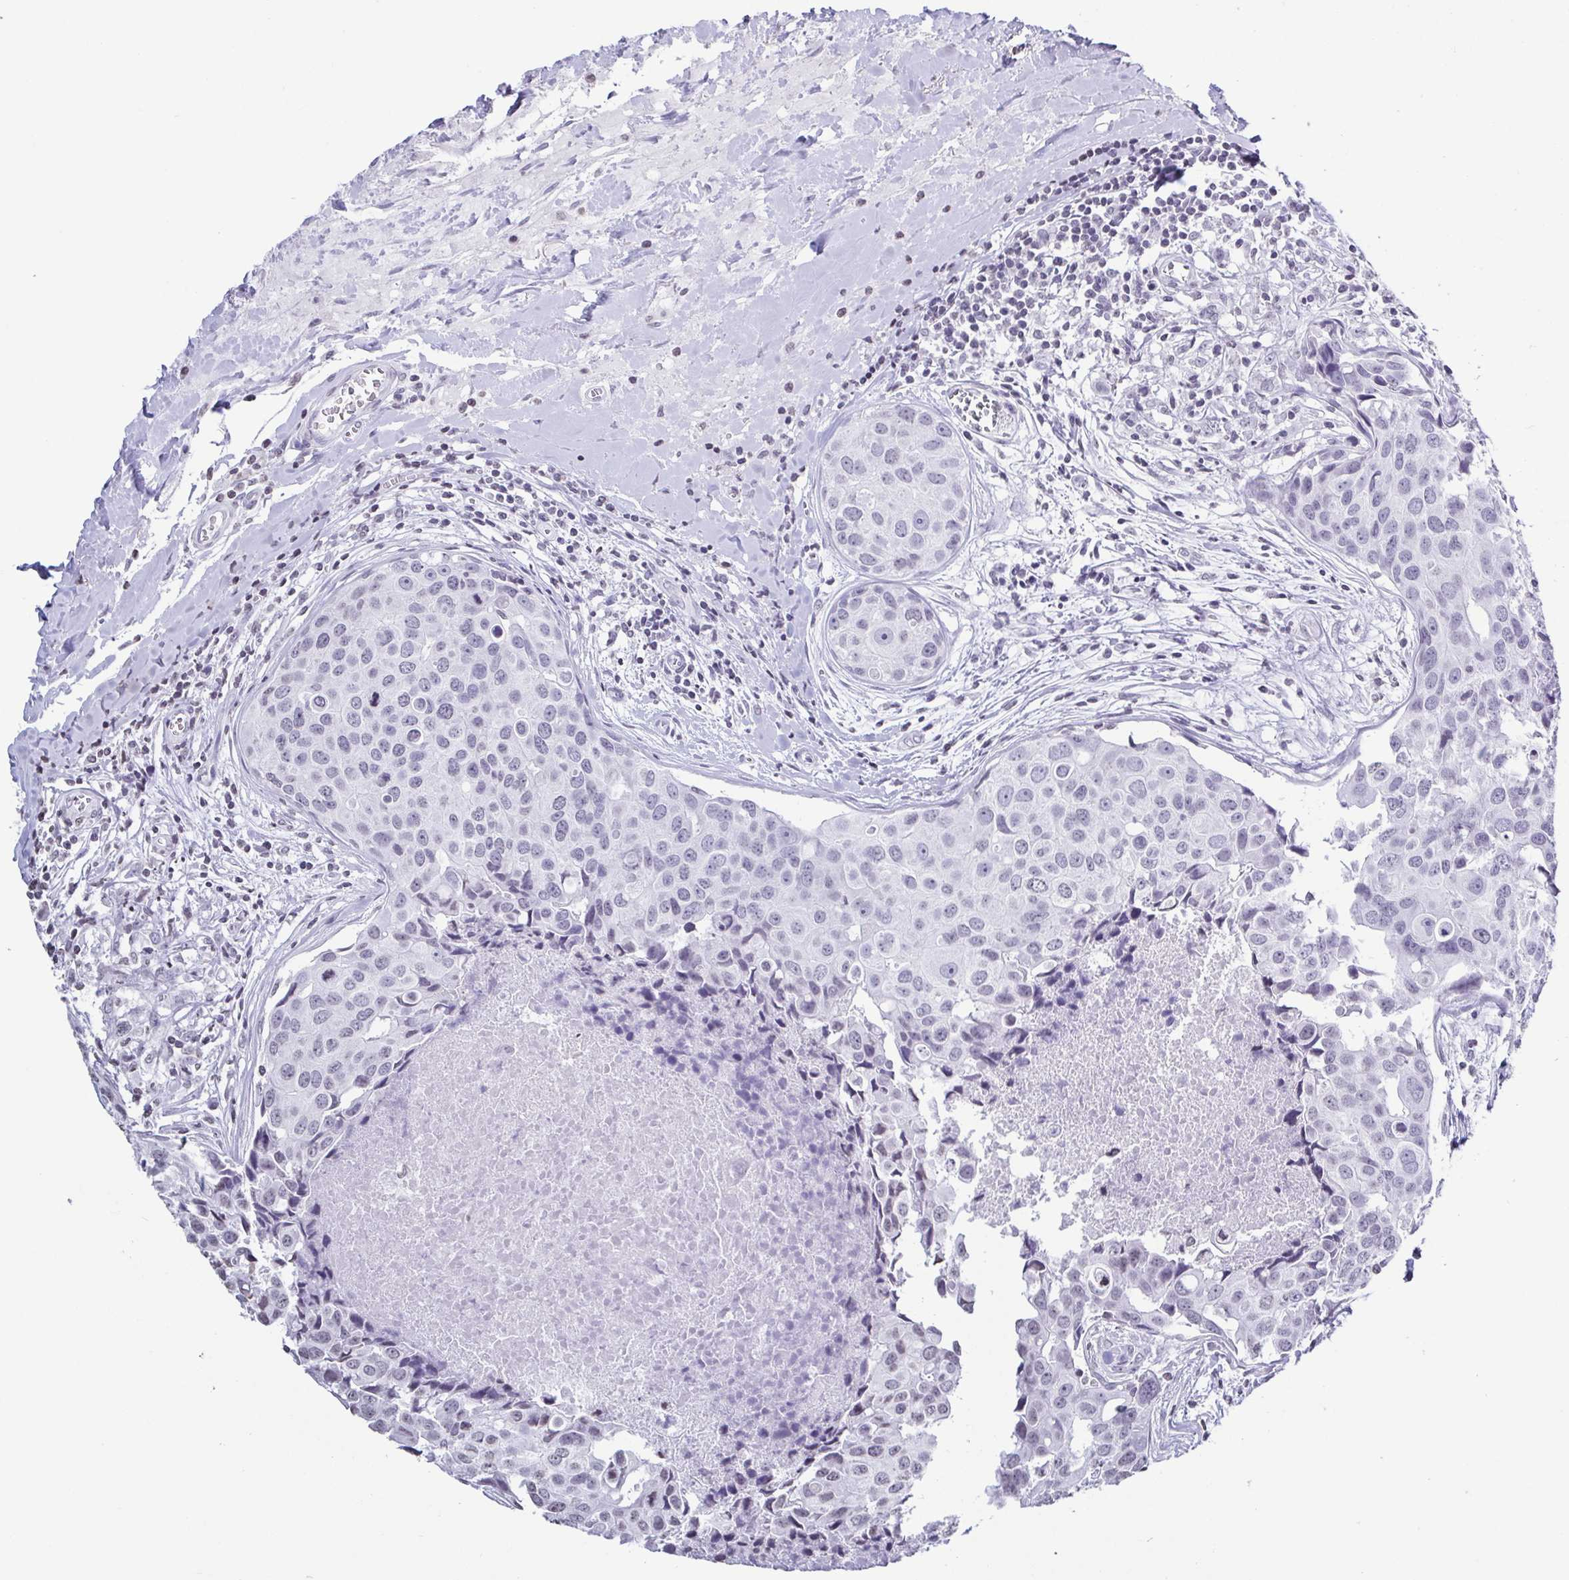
{"staining": {"intensity": "negative", "quantity": "none", "location": "none"}, "tissue": "breast cancer", "cell_type": "Tumor cells", "image_type": "cancer", "snomed": [{"axis": "morphology", "description": "Duct carcinoma"}, {"axis": "topography", "description": "Breast"}], "caption": "This is a photomicrograph of immunohistochemistry staining of breast intraductal carcinoma, which shows no positivity in tumor cells.", "gene": "VCY1B", "patient": {"sex": "female", "age": 24}}